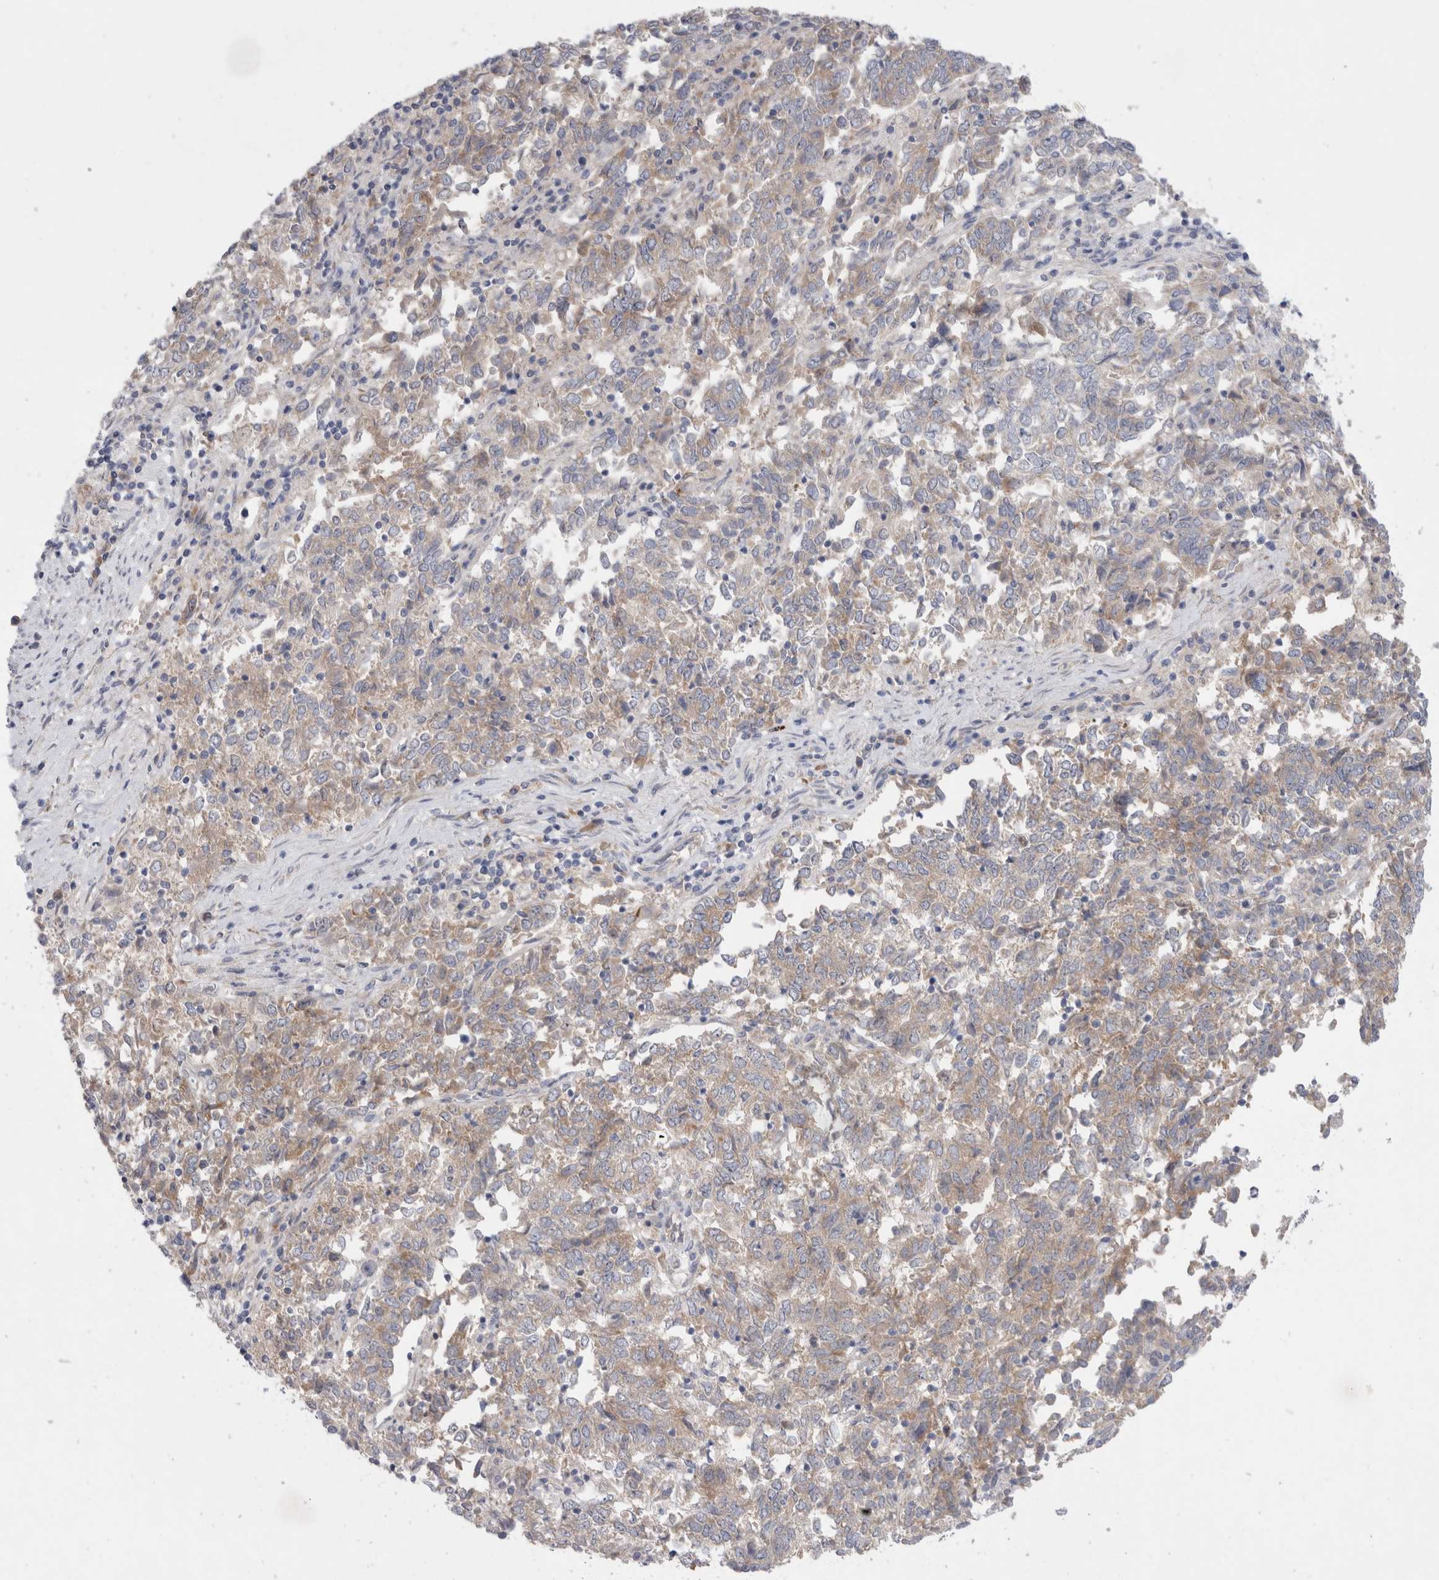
{"staining": {"intensity": "weak", "quantity": ">75%", "location": "cytoplasmic/membranous"}, "tissue": "endometrial cancer", "cell_type": "Tumor cells", "image_type": "cancer", "snomed": [{"axis": "morphology", "description": "Adenocarcinoma, NOS"}, {"axis": "topography", "description": "Endometrium"}], "caption": "Human adenocarcinoma (endometrial) stained with a protein marker displays weak staining in tumor cells.", "gene": "RBM12B", "patient": {"sex": "female", "age": 80}}